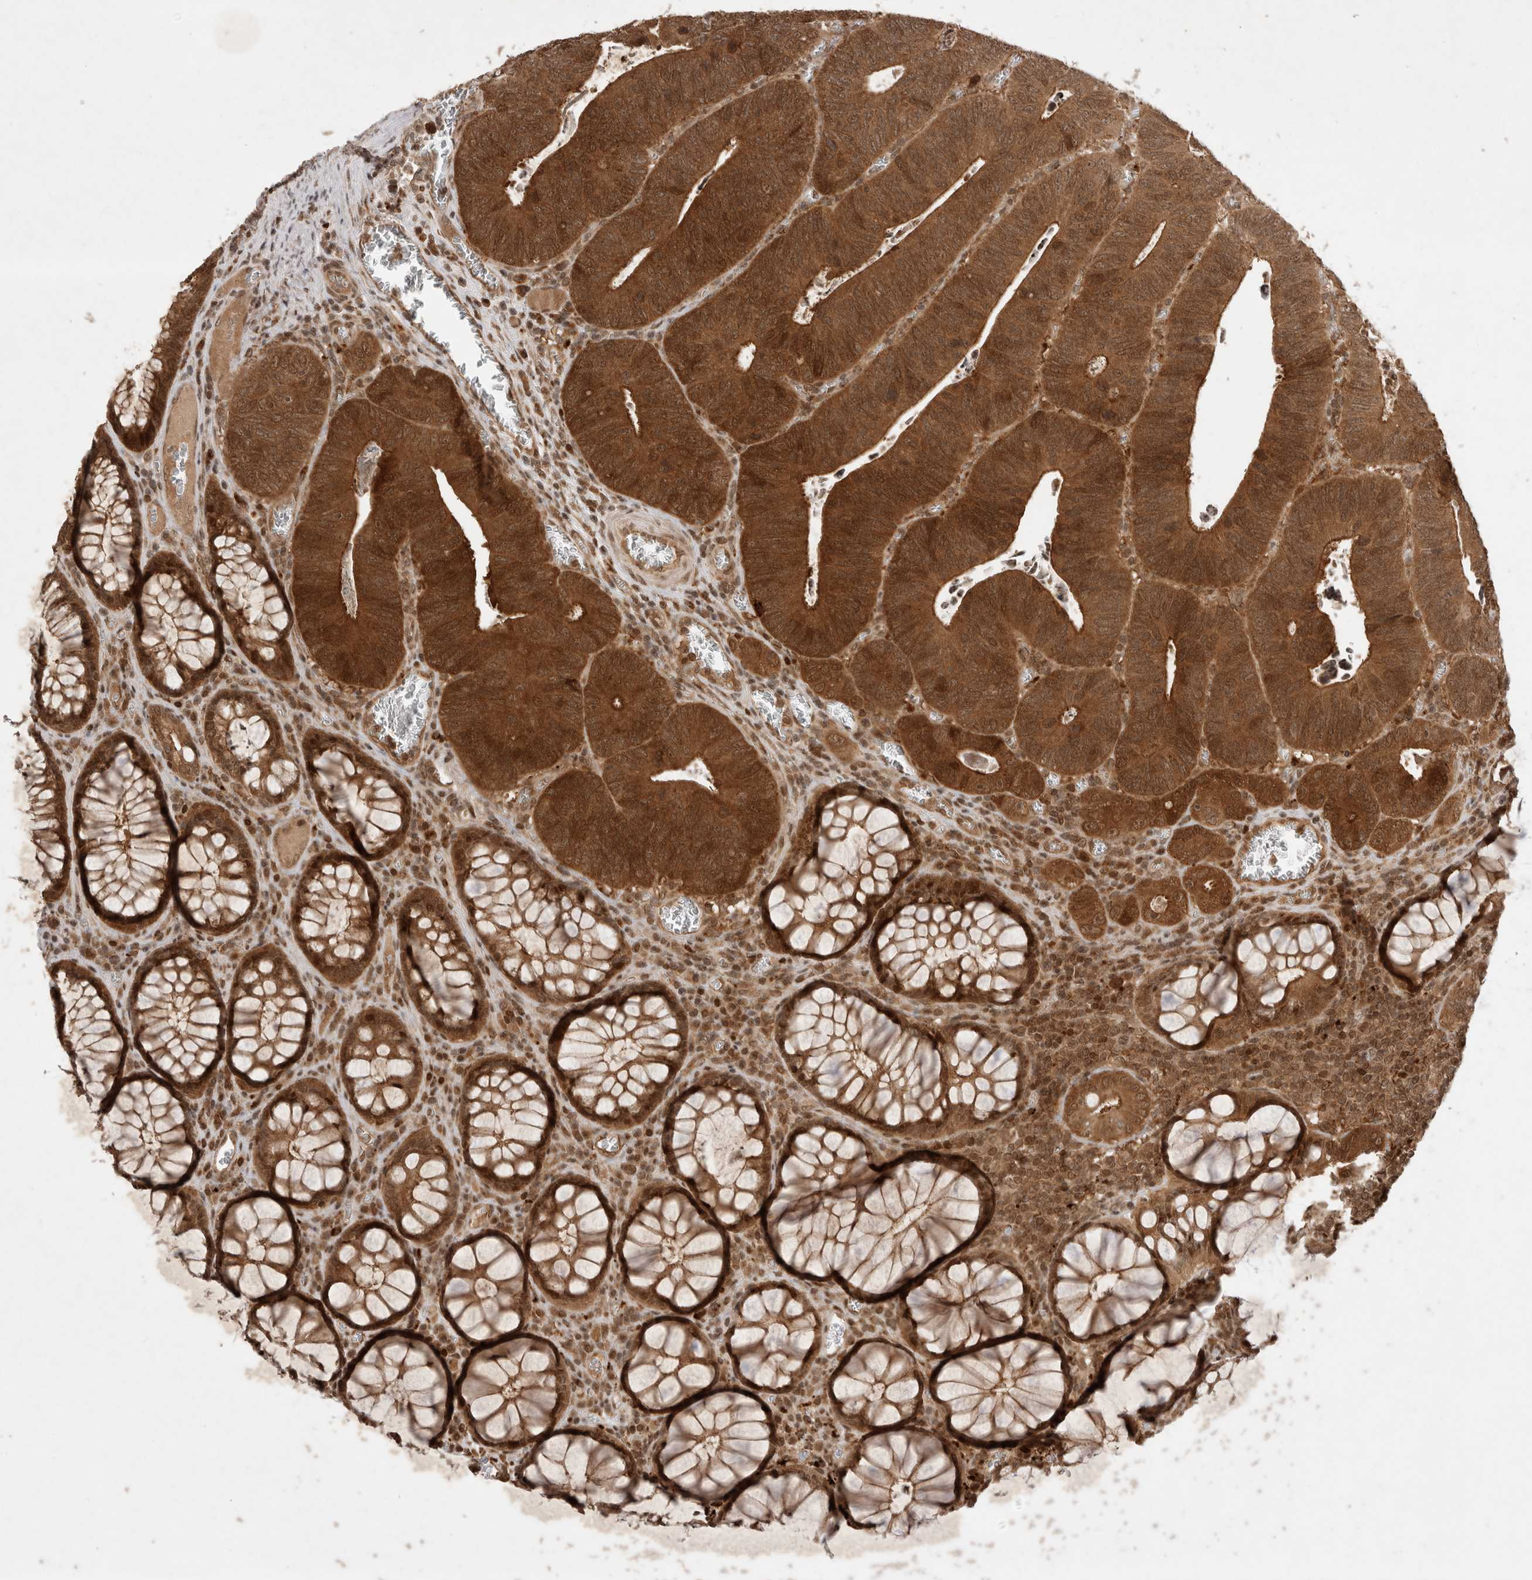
{"staining": {"intensity": "strong", "quantity": ">75%", "location": "cytoplasmic/membranous,nuclear"}, "tissue": "colorectal cancer", "cell_type": "Tumor cells", "image_type": "cancer", "snomed": [{"axis": "morphology", "description": "Inflammation, NOS"}, {"axis": "morphology", "description": "Adenocarcinoma, NOS"}, {"axis": "topography", "description": "Colon"}], "caption": "Protein staining shows strong cytoplasmic/membranous and nuclear positivity in approximately >75% of tumor cells in adenocarcinoma (colorectal).", "gene": "FAM221A", "patient": {"sex": "male", "age": 72}}